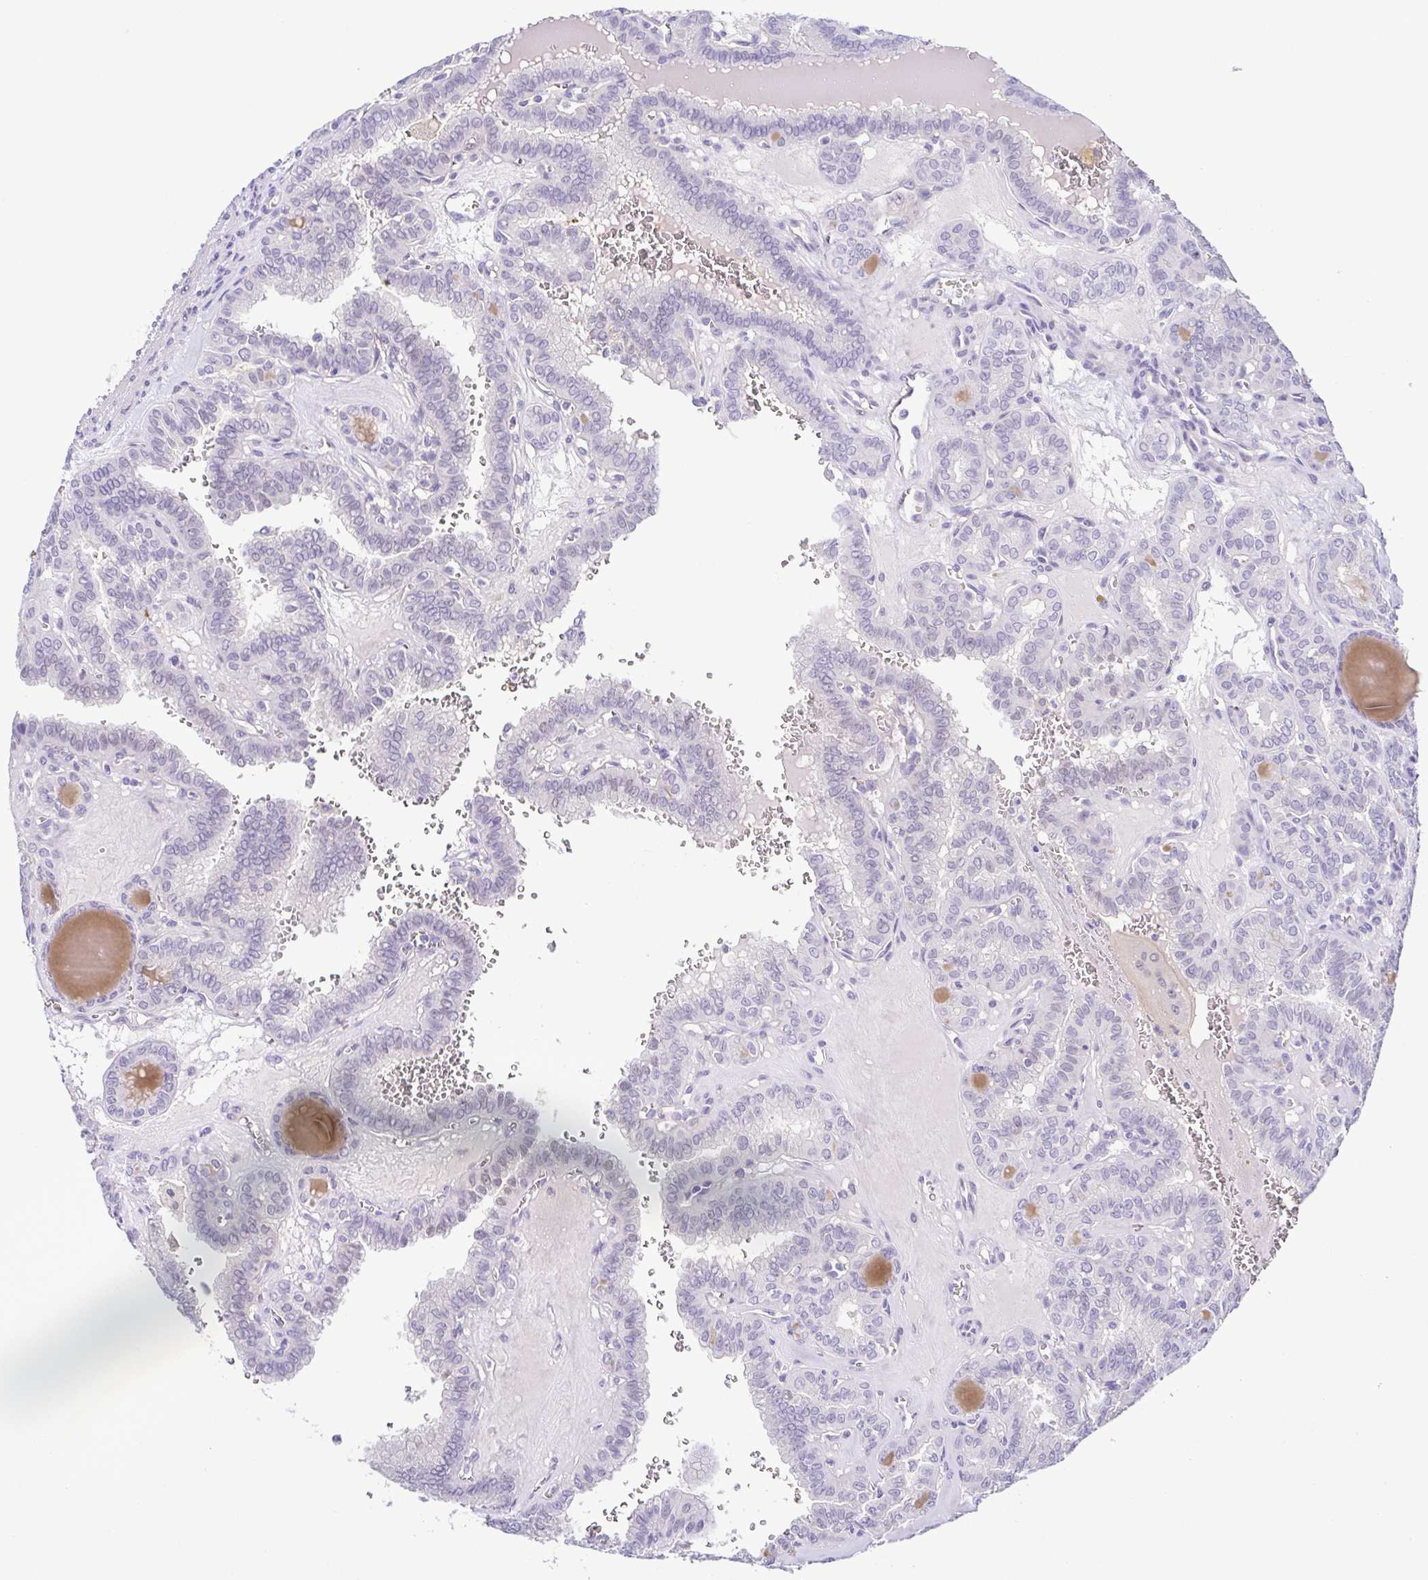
{"staining": {"intensity": "negative", "quantity": "none", "location": "none"}, "tissue": "thyroid cancer", "cell_type": "Tumor cells", "image_type": "cancer", "snomed": [{"axis": "morphology", "description": "Papillary adenocarcinoma, NOS"}, {"axis": "topography", "description": "Thyroid gland"}], "caption": "Image shows no protein expression in tumor cells of thyroid cancer tissue.", "gene": "TERT", "patient": {"sex": "female", "age": 41}}